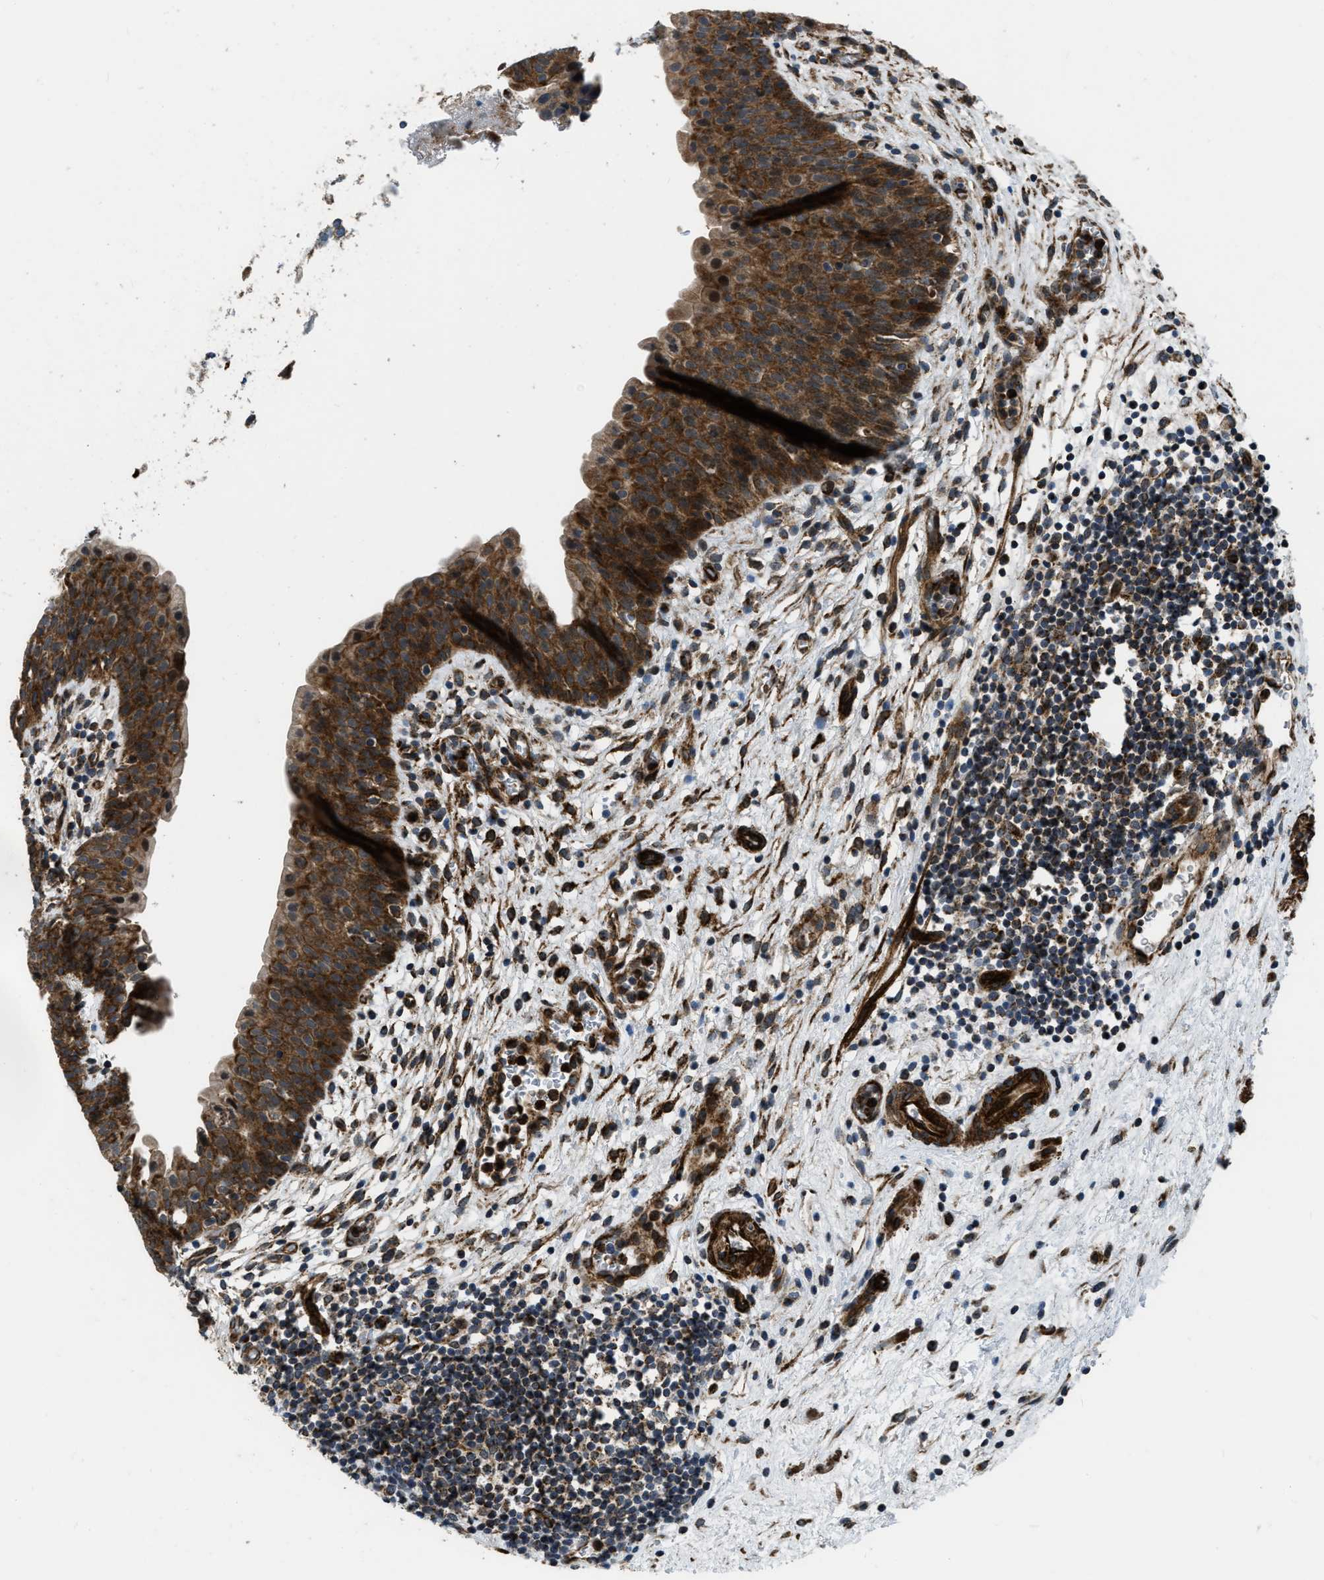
{"staining": {"intensity": "strong", "quantity": ">75%", "location": "cytoplasmic/membranous"}, "tissue": "urinary bladder", "cell_type": "Urothelial cells", "image_type": "normal", "snomed": [{"axis": "morphology", "description": "Normal tissue, NOS"}, {"axis": "topography", "description": "Urinary bladder"}], "caption": "Protein staining reveals strong cytoplasmic/membranous expression in about >75% of urothelial cells in unremarkable urinary bladder. (DAB = brown stain, brightfield microscopy at high magnification).", "gene": "GSDME", "patient": {"sex": "male", "age": 37}}